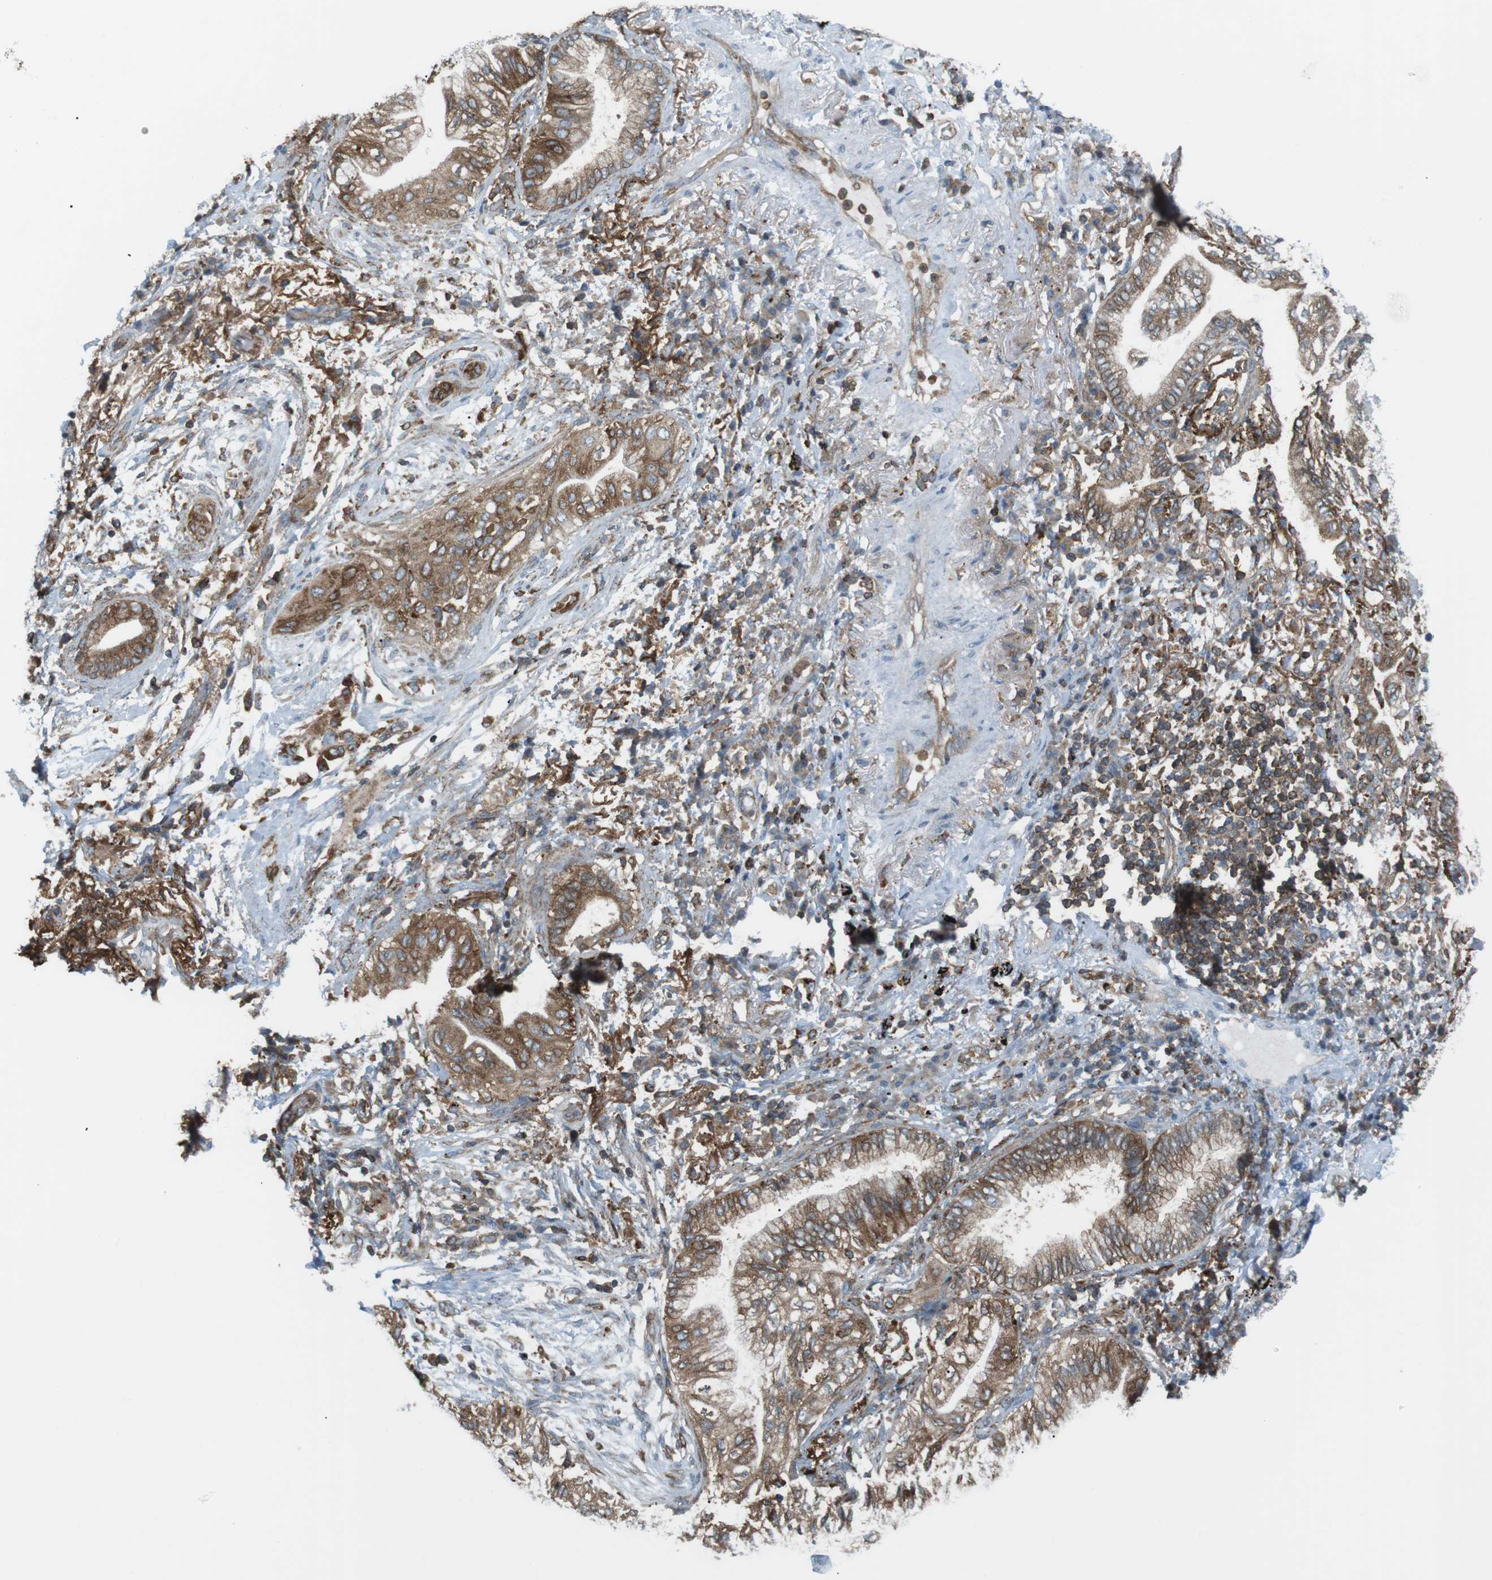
{"staining": {"intensity": "moderate", "quantity": ">75%", "location": "cytoplasmic/membranous"}, "tissue": "lung cancer", "cell_type": "Tumor cells", "image_type": "cancer", "snomed": [{"axis": "morphology", "description": "Normal tissue, NOS"}, {"axis": "morphology", "description": "Adenocarcinoma, NOS"}, {"axis": "topography", "description": "Bronchus"}, {"axis": "topography", "description": "Lung"}], "caption": "Human adenocarcinoma (lung) stained for a protein (brown) demonstrates moderate cytoplasmic/membranous positive expression in approximately >75% of tumor cells.", "gene": "FLII", "patient": {"sex": "female", "age": 70}}